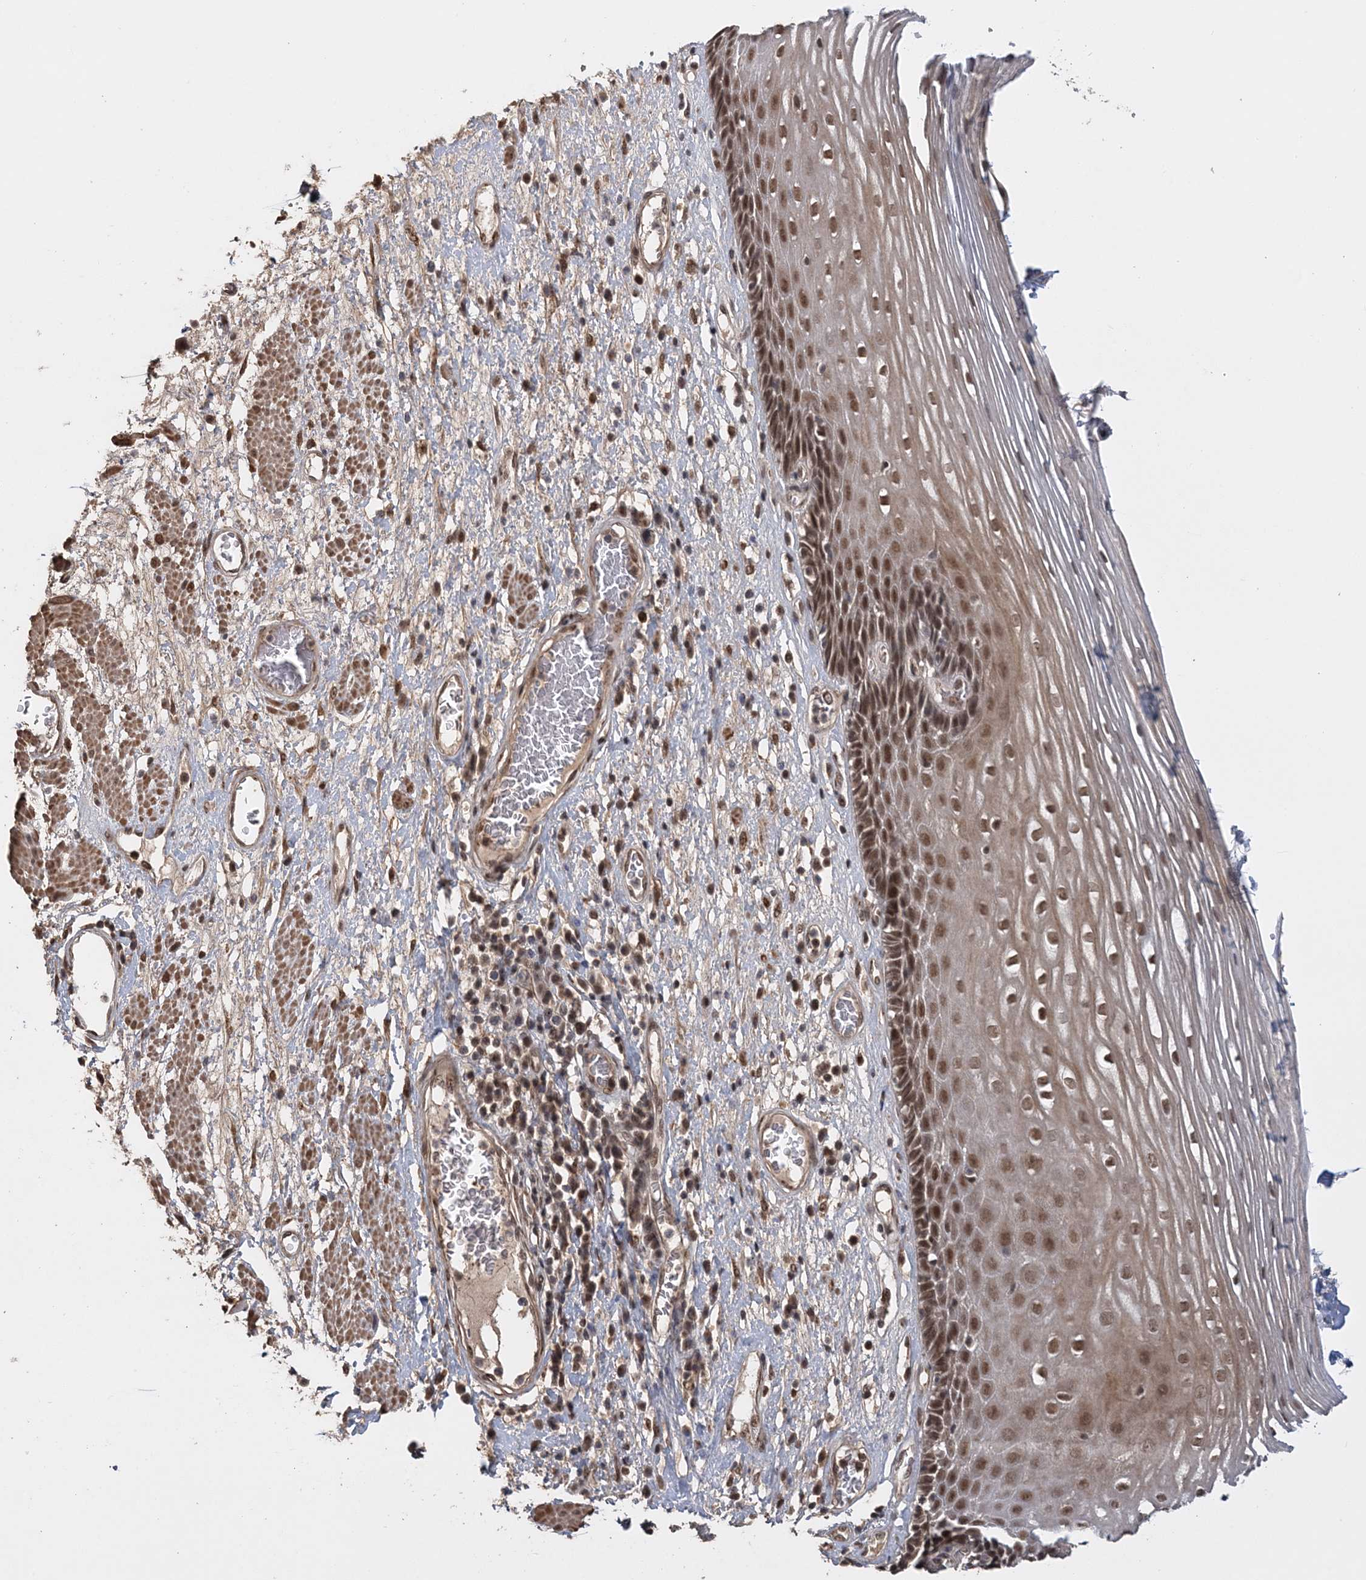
{"staining": {"intensity": "moderate", "quantity": ">75%", "location": "cytoplasmic/membranous,nuclear"}, "tissue": "esophagus", "cell_type": "Squamous epithelial cells", "image_type": "normal", "snomed": [{"axis": "morphology", "description": "Normal tissue, NOS"}, {"axis": "morphology", "description": "Adenocarcinoma, NOS"}, {"axis": "topography", "description": "Esophagus"}], "caption": "Human esophagus stained for a protein (brown) shows moderate cytoplasmic/membranous,nuclear positive positivity in approximately >75% of squamous epithelial cells.", "gene": "TSHZ2", "patient": {"sex": "male", "age": 62}}